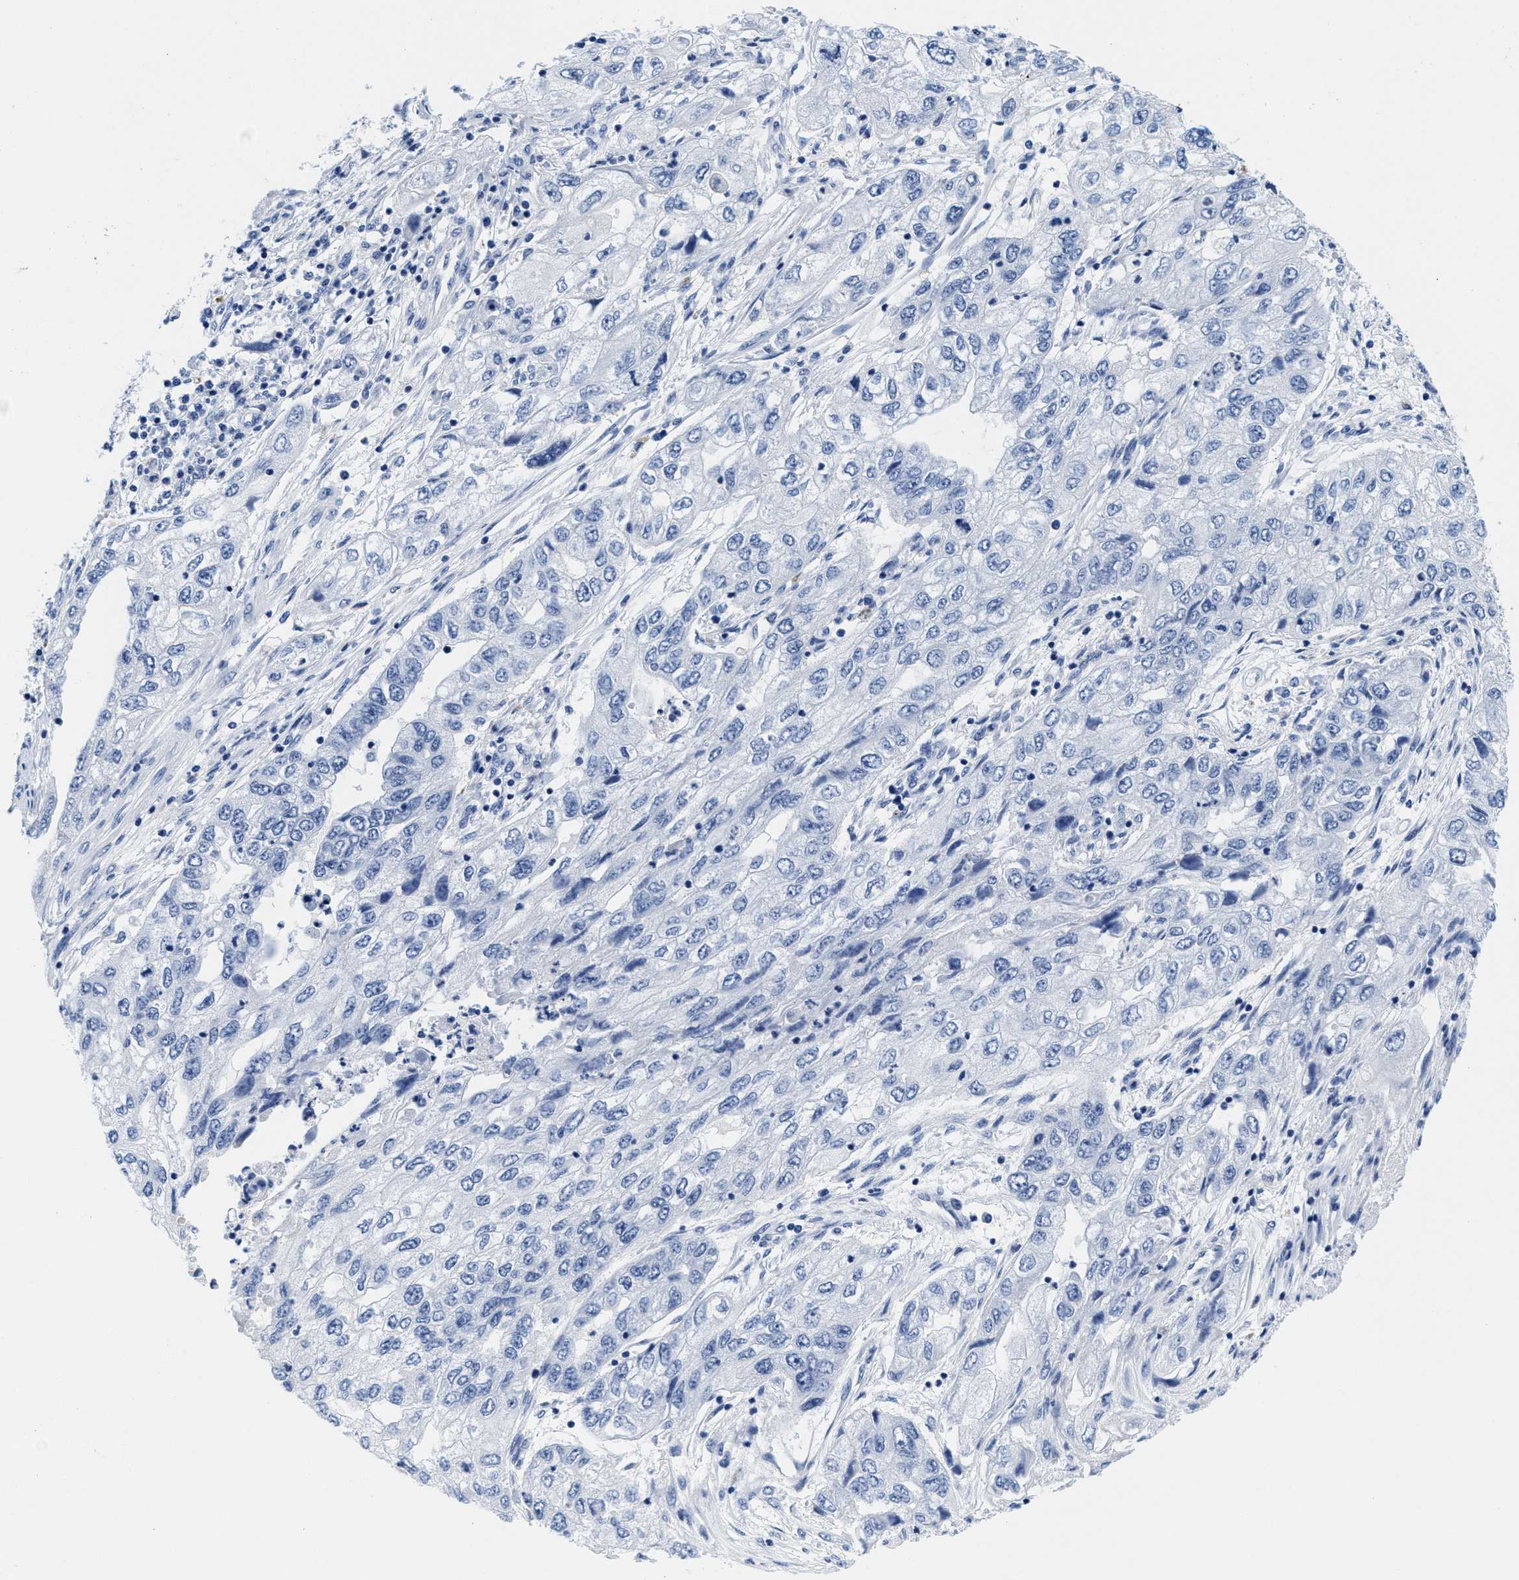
{"staining": {"intensity": "negative", "quantity": "none", "location": "none"}, "tissue": "endometrial cancer", "cell_type": "Tumor cells", "image_type": "cancer", "snomed": [{"axis": "morphology", "description": "Adenocarcinoma, NOS"}, {"axis": "topography", "description": "Endometrium"}], "caption": "A histopathology image of endometrial adenocarcinoma stained for a protein displays no brown staining in tumor cells.", "gene": "TTC3", "patient": {"sex": "female", "age": 49}}